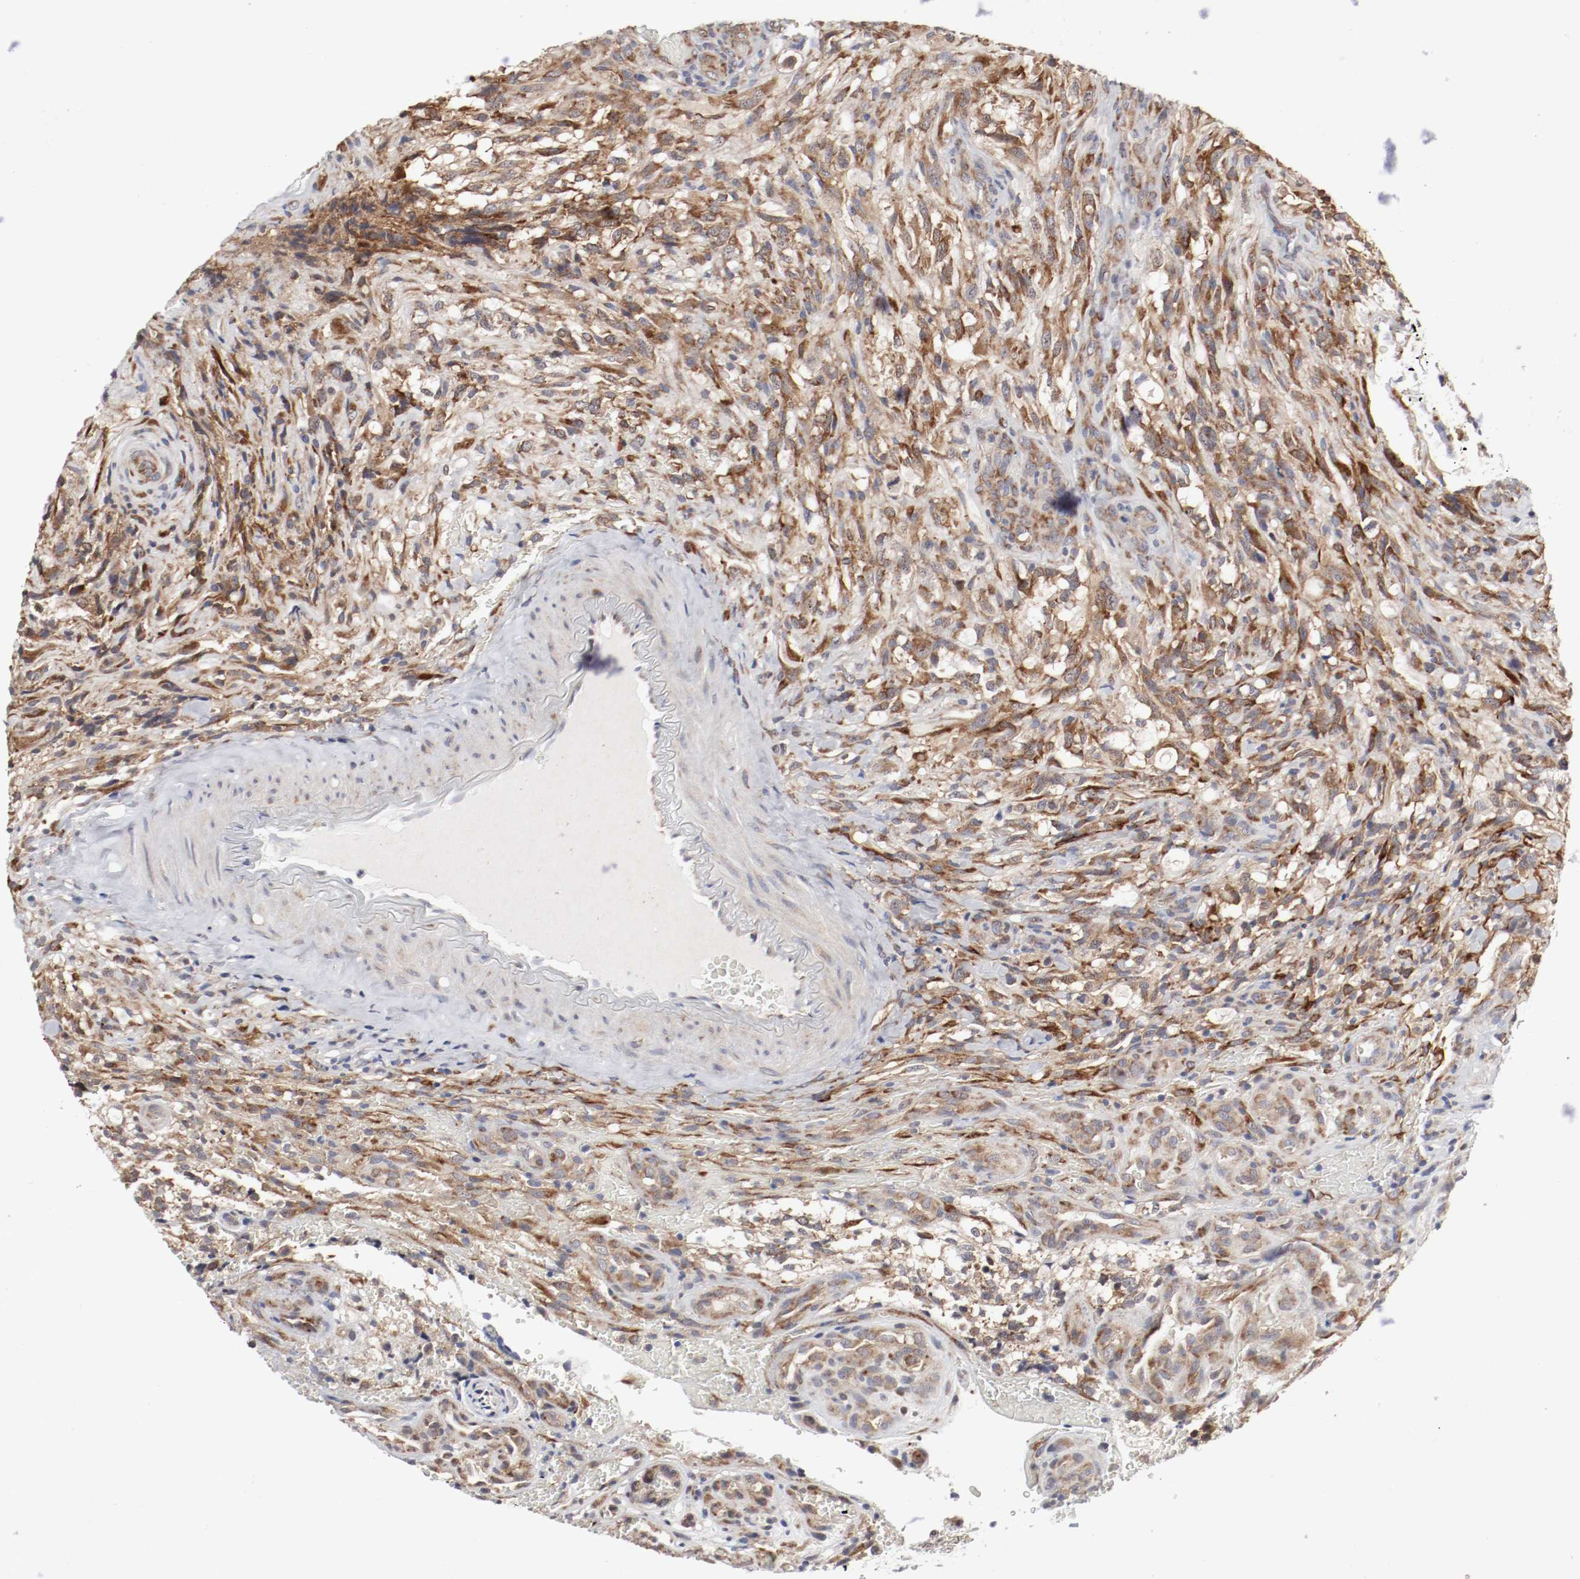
{"staining": {"intensity": "moderate", "quantity": ">75%", "location": "cytoplasmic/membranous"}, "tissue": "glioma", "cell_type": "Tumor cells", "image_type": "cancer", "snomed": [{"axis": "morphology", "description": "Normal tissue, NOS"}, {"axis": "morphology", "description": "Glioma, malignant, High grade"}, {"axis": "topography", "description": "Cerebral cortex"}], "caption": "Glioma stained with a brown dye demonstrates moderate cytoplasmic/membranous positive staining in approximately >75% of tumor cells.", "gene": "FKBP3", "patient": {"sex": "male", "age": 75}}